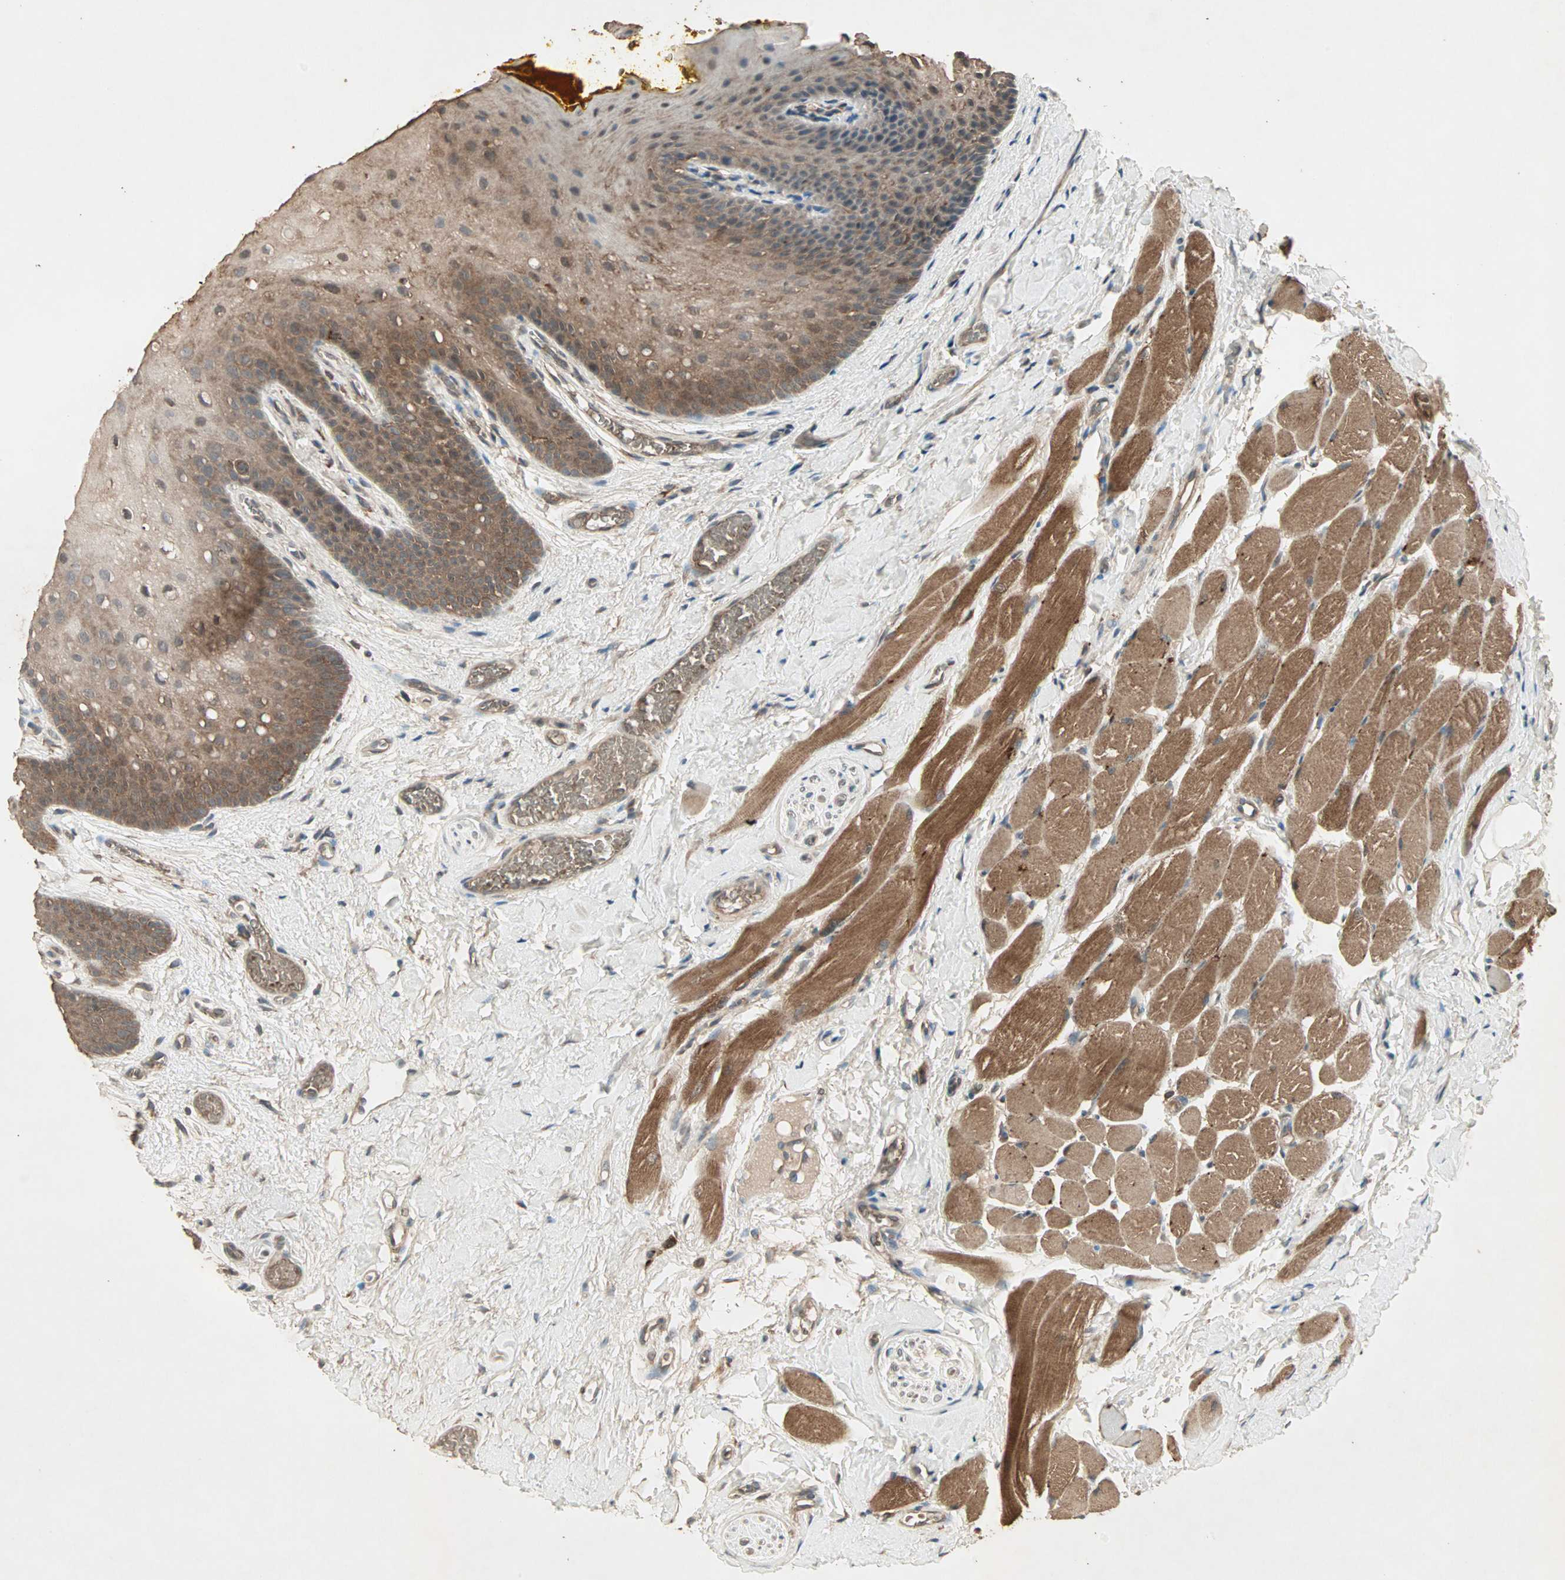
{"staining": {"intensity": "moderate", "quantity": ">75%", "location": "cytoplasmic/membranous"}, "tissue": "oral mucosa", "cell_type": "Squamous epithelial cells", "image_type": "normal", "snomed": [{"axis": "morphology", "description": "Normal tissue, NOS"}, {"axis": "topography", "description": "Oral tissue"}], "caption": "Immunohistochemical staining of unremarkable human oral mucosa exhibits medium levels of moderate cytoplasmic/membranous expression in about >75% of squamous epithelial cells.", "gene": "UBAC1", "patient": {"sex": "male", "age": 54}}